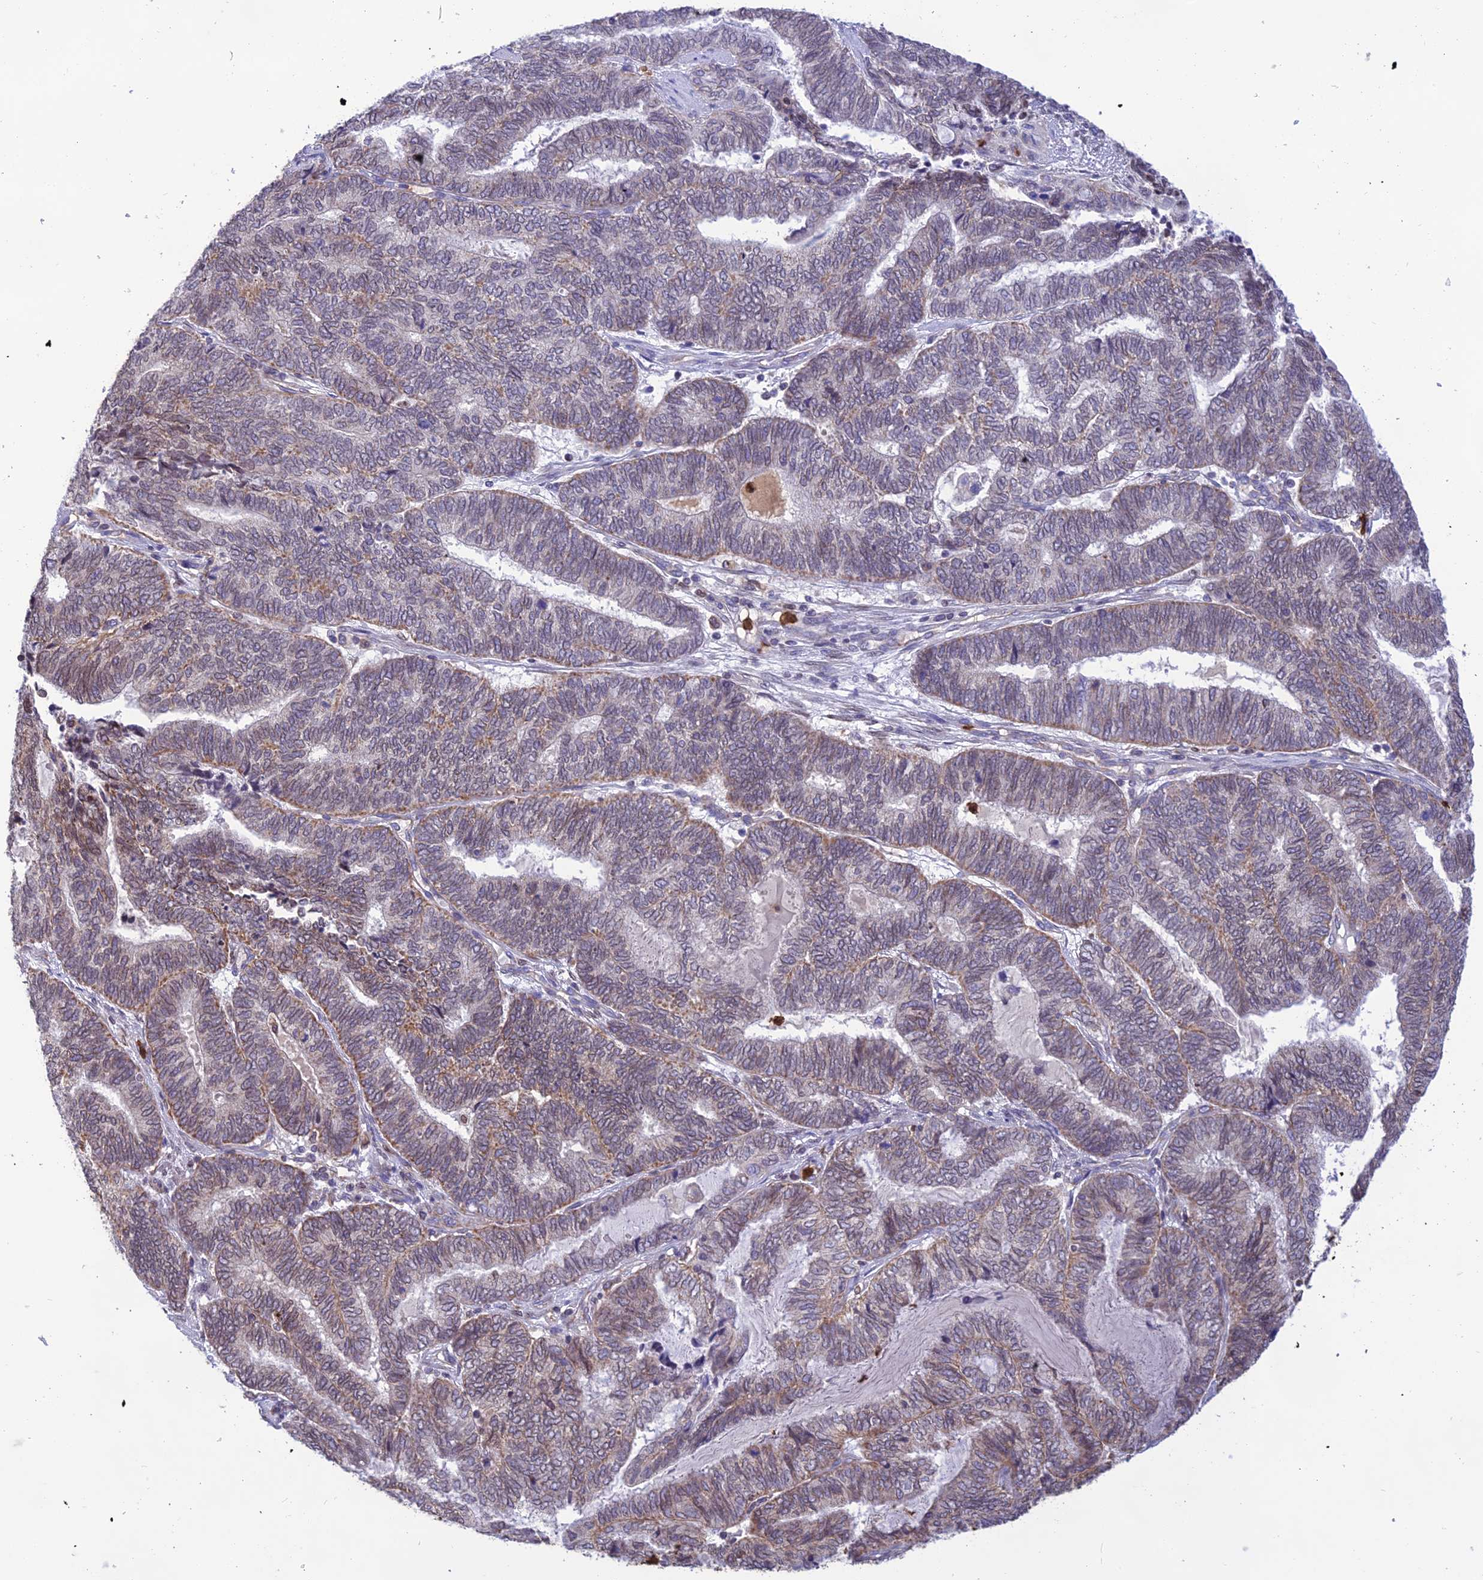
{"staining": {"intensity": "moderate", "quantity": "<25%", "location": "cytoplasmic/membranous"}, "tissue": "endometrial cancer", "cell_type": "Tumor cells", "image_type": "cancer", "snomed": [{"axis": "morphology", "description": "Adenocarcinoma, NOS"}, {"axis": "topography", "description": "Uterus"}, {"axis": "topography", "description": "Endometrium"}], "caption": "Immunohistochemical staining of endometrial cancer demonstrates low levels of moderate cytoplasmic/membranous protein expression in approximately <25% of tumor cells.", "gene": "PKHD1L1", "patient": {"sex": "female", "age": 70}}